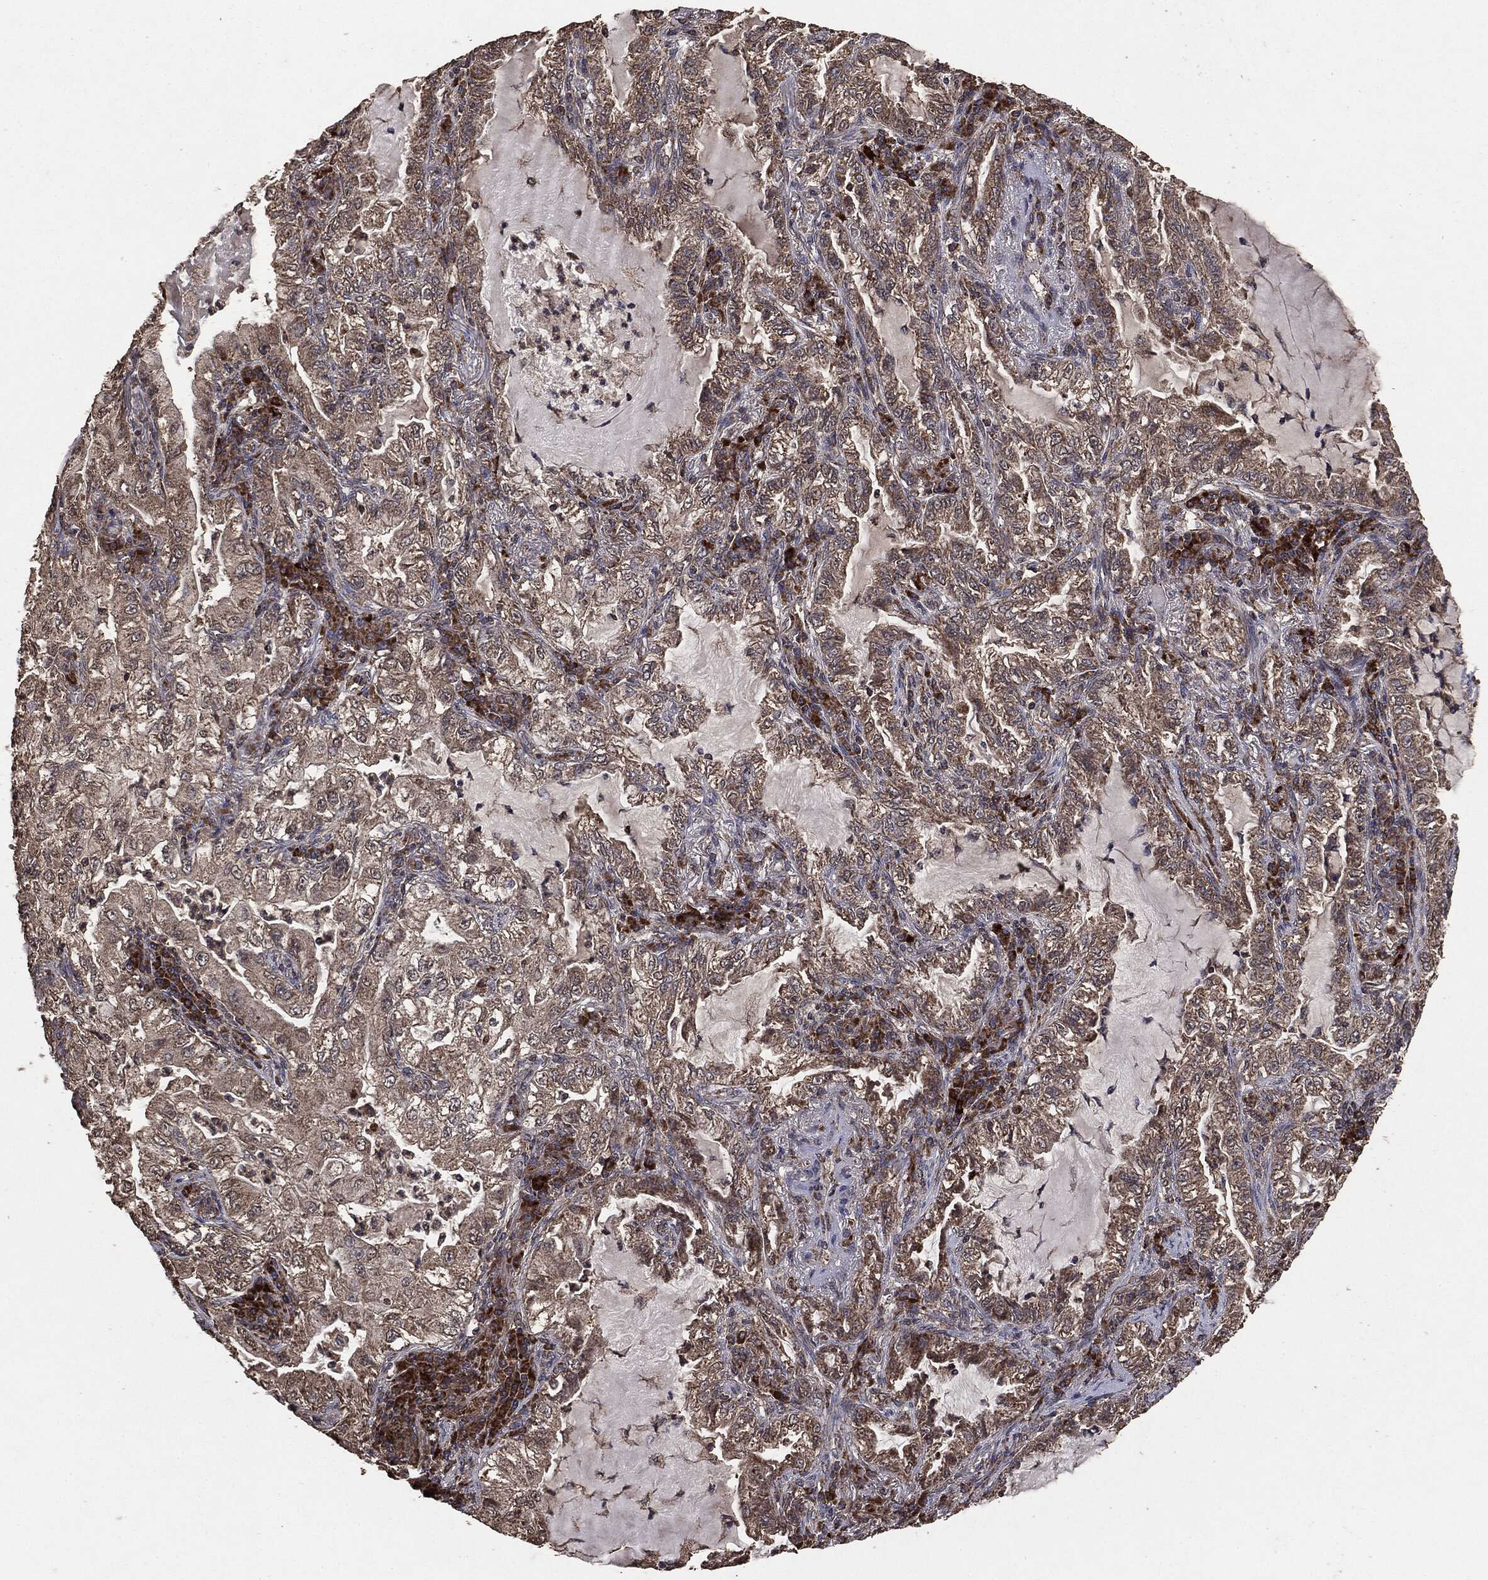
{"staining": {"intensity": "weak", "quantity": ">75%", "location": "cytoplasmic/membranous"}, "tissue": "lung cancer", "cell_type": "Tumor cells", "image_type": "cancer", "snomed": [{"axis": "morphology", "description": "Adenocarcinoma, NOS"}, {"axis": "topography", "description": "Lung"}], "caption": "Lung cancer was stained to show a protein in brown. There is low levels of weak cytoplasmic/membranous expression in about >75% of tumor cells.", "gene": "MTOR", "patient": {"sex": "female", "age": 73}}